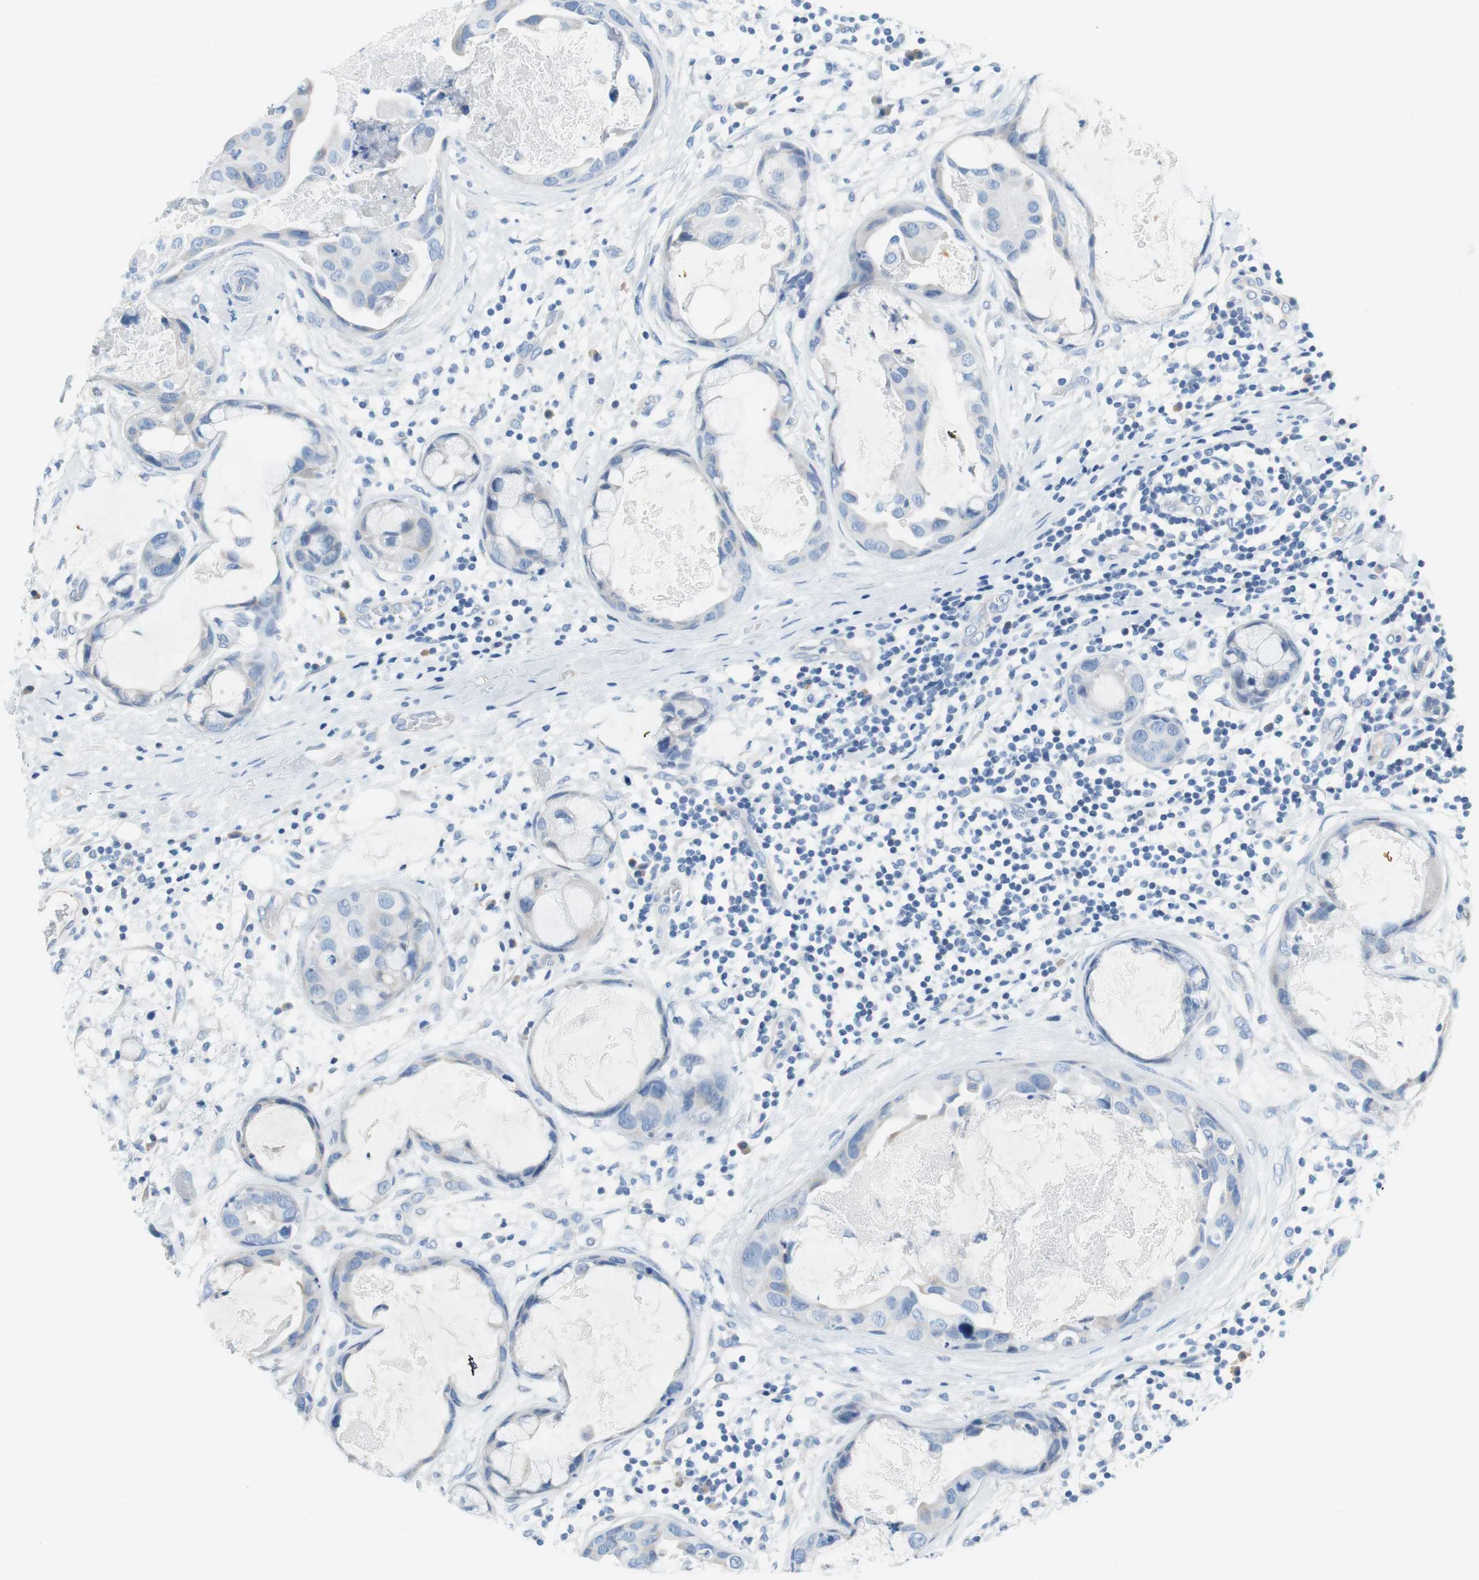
{"staining": {"intensity": "negative", "quantity": "none", "location": "none"}, "tissue": "breast cancer", "cell_type": "Tumor cells", "image_type": "cancer", "snomed": [{"axis": "morphology", "description": "Duct carcinoma"}, {"axis": "topography", "description": "Breast"}], "caption": "Image shows no significant protein expression in tumor cells of breast infiltrating ductal carcinoma.", "gene": "MYH1", "patient": {"sex": "female", "age": 40}}